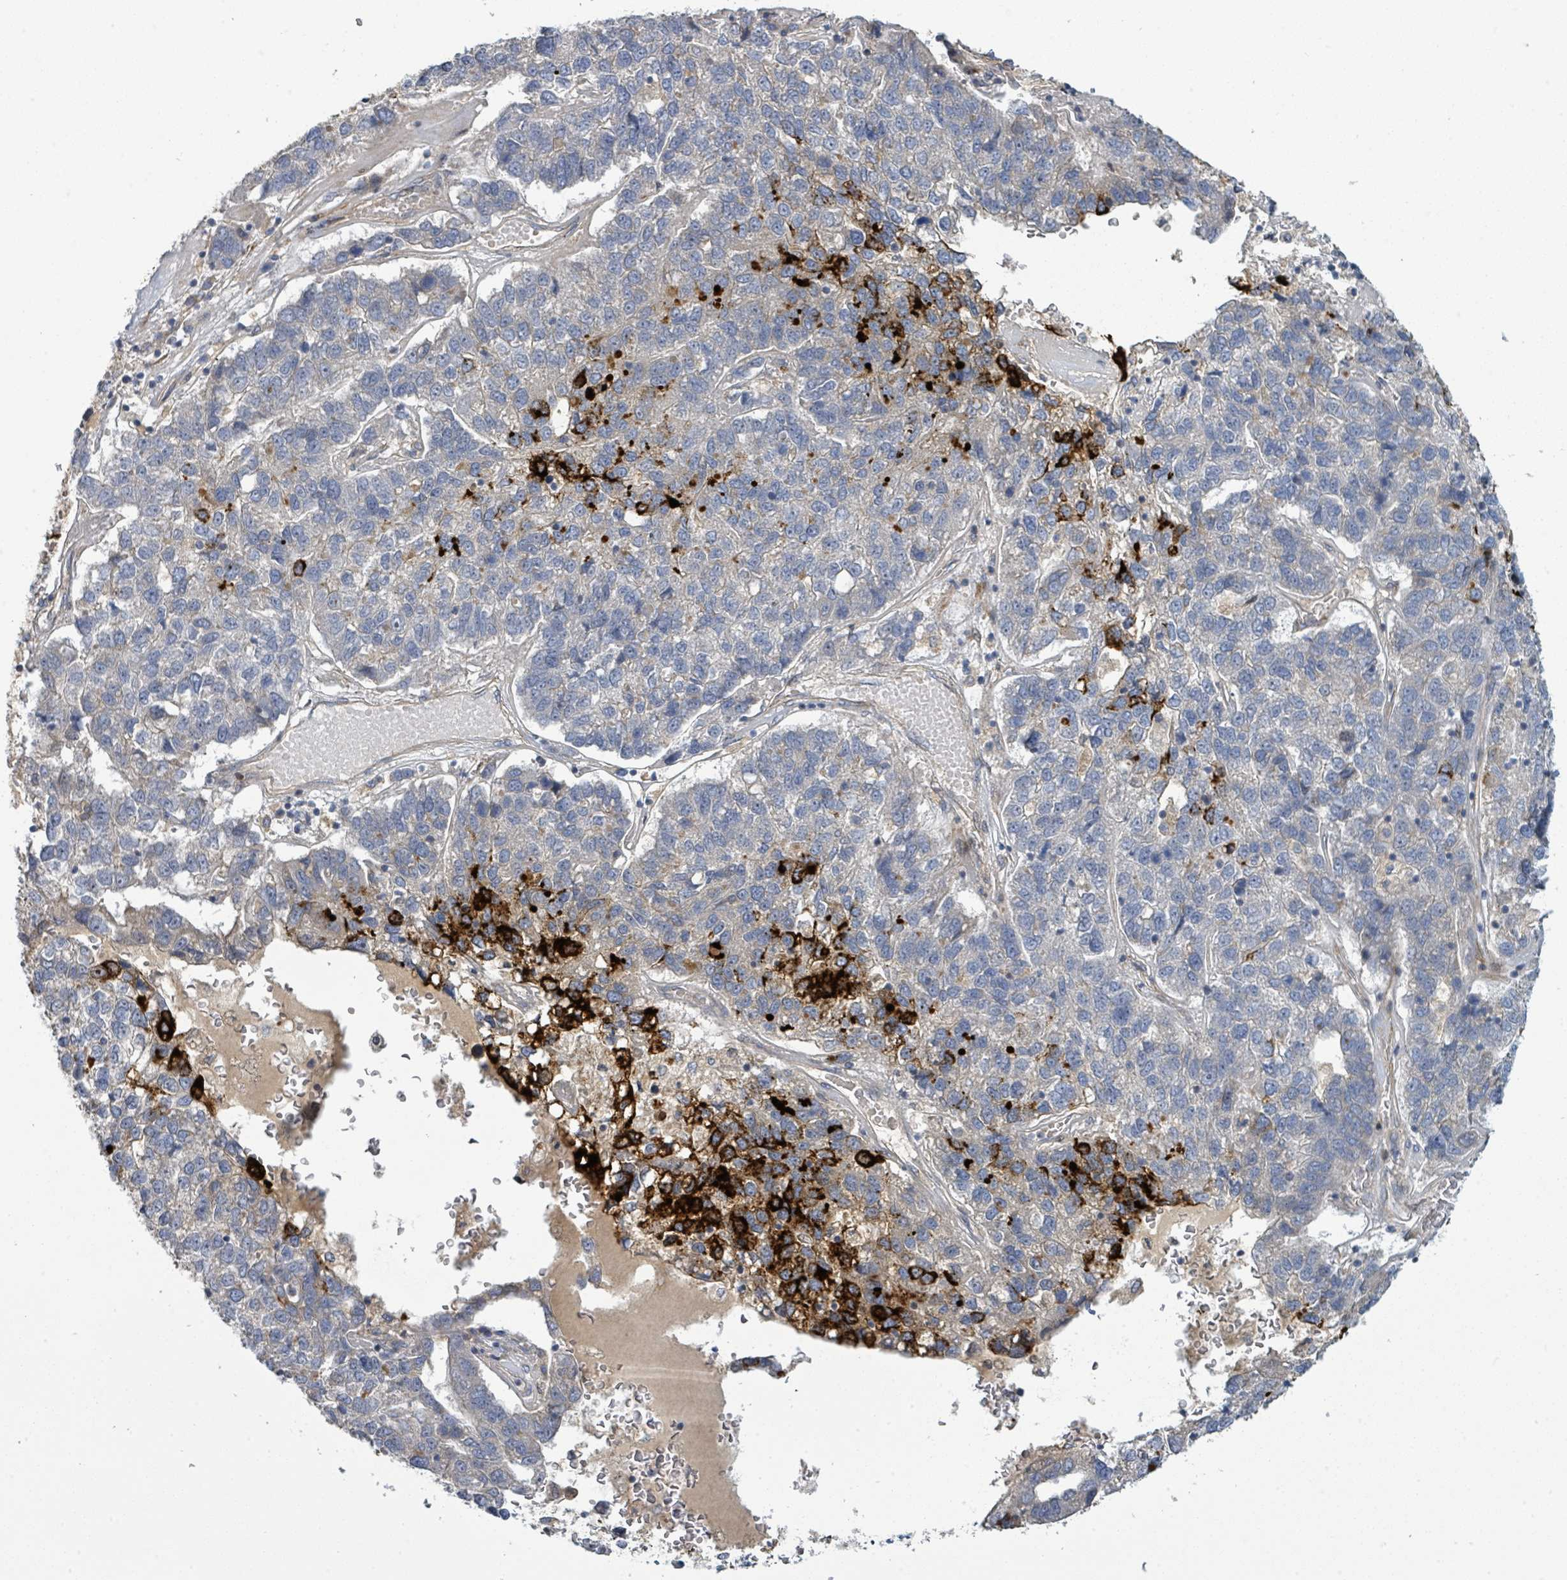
{"staining": {"intensity": "negative", "quantity": "none", "location": "none"}, "tissue": "pancreatic cancer", "cell_type": "Tumor cells", "image_type": "cancer", "snomed": [{"axis": "morphology", "description": "Adenocarcinoma, NOS"}, {"axis": "topography", "description": "Pancreas"}], "caption": "The IHC photomicrograph has no significant positivity in tumor cells of pancreatic adenocarcinoma tissue. The staining is performed using DAB brown chromogen with nuclei counter-stained in using hematoxylin.", "gene": "CFAP210", "patient": {"sex": "female", "age": 61}}